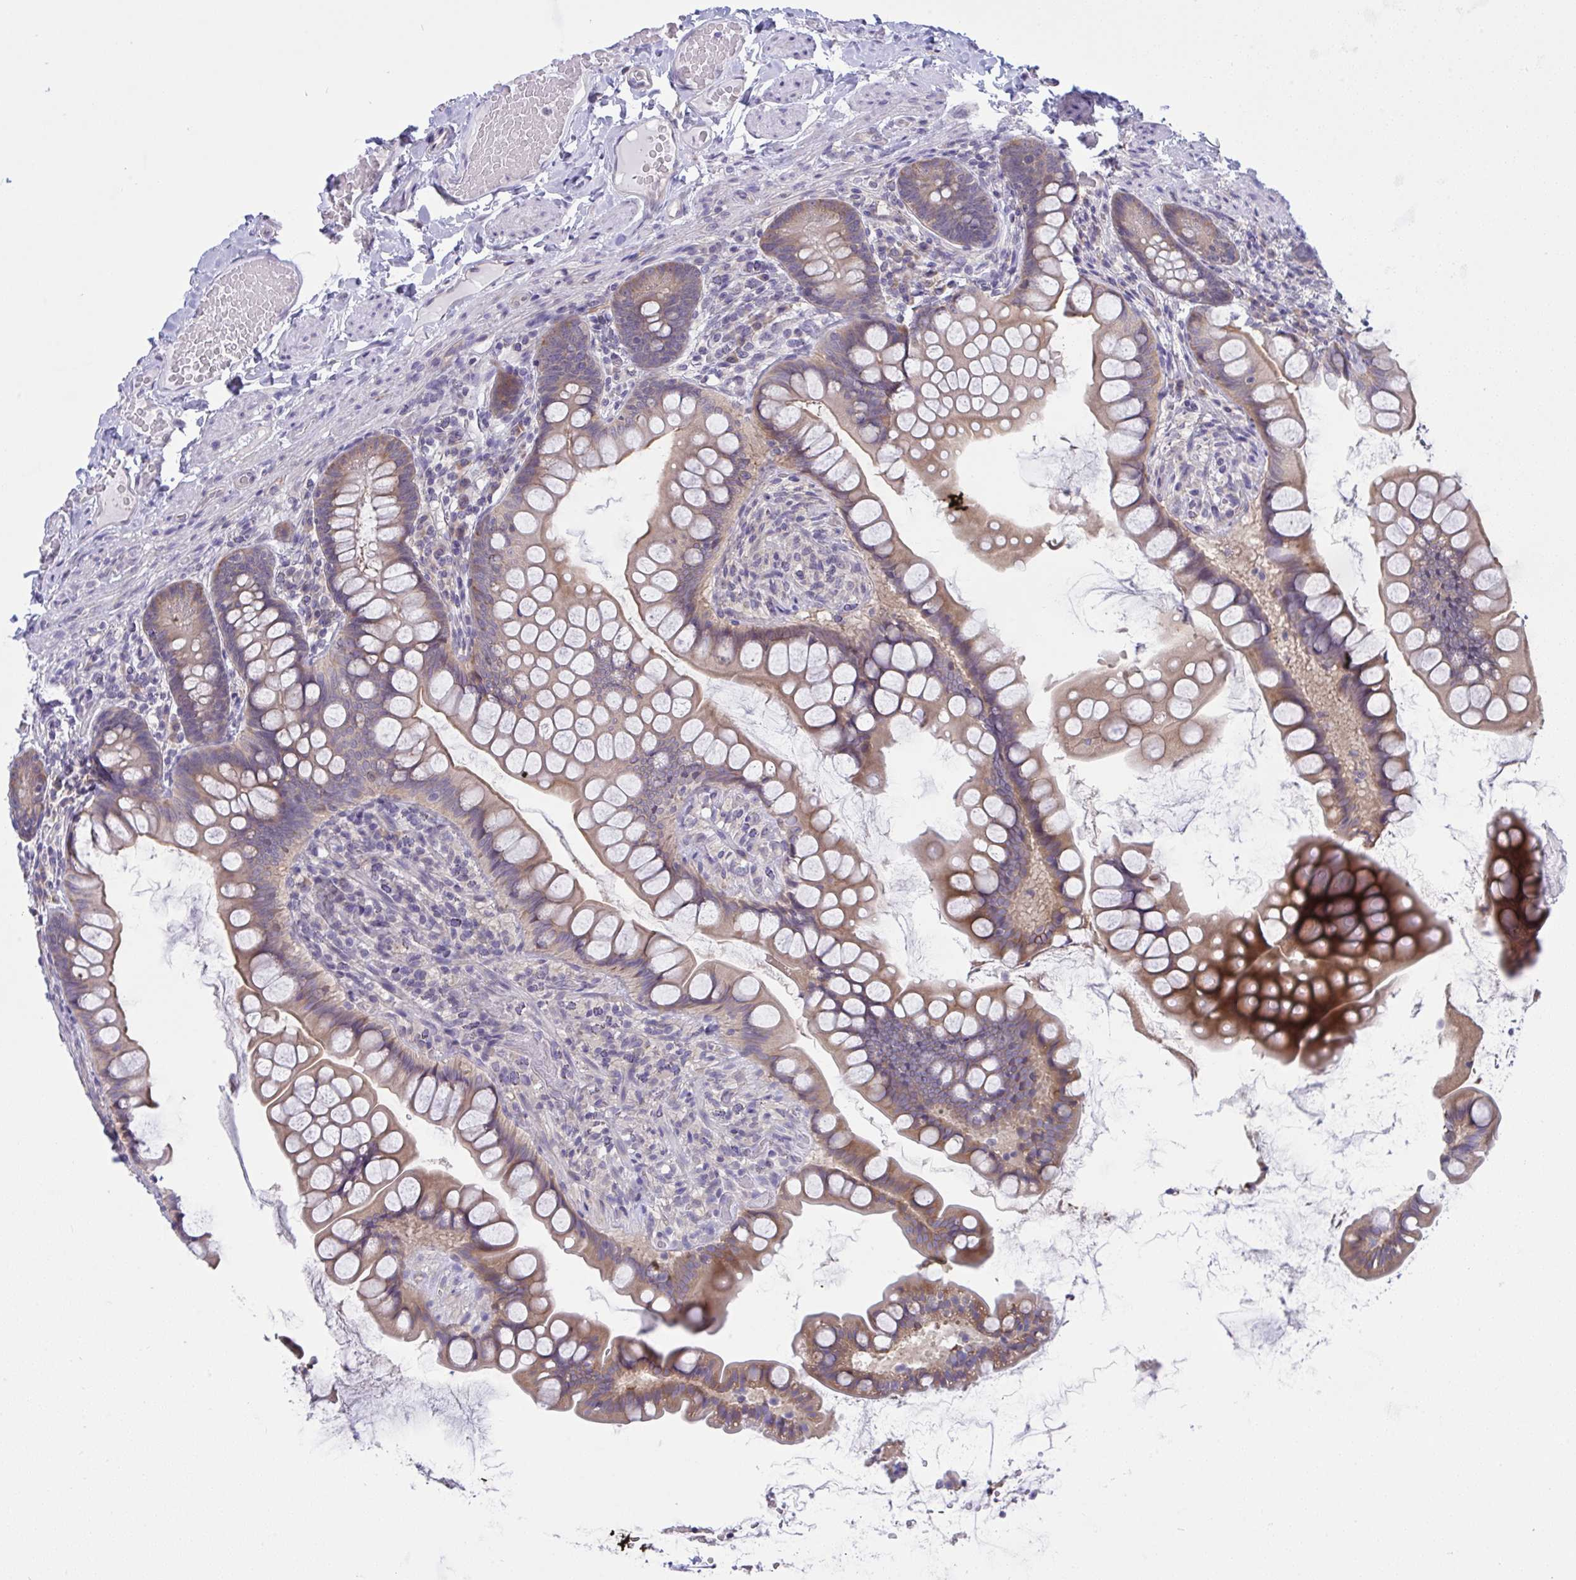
{"staining": {"intensity": "moderate", "quantity": ">75%", "location": "cytoplasmic/membranous"}, "tissue": "small intestine", "cell_type": "Glandular cells", "image_type": "normal", "snomed": [{"axis": "morphology", "description": "Normal tissue, NOS"}, {"axis": "topography", "description": "Small intestine"}], "caption": "Immunohistochemistry histopathology image of normal small intestine: human small intestine stained using immunohistochemistry (IHC) displays medium levels of moderate protein expression localized specifically in the cytoplasmic/membranous of glandular cells, appearing as a cytoplasmic/membranous brown color.", "gene": "TMEM41A", "patient": {"sex": "male", "age": 70}}